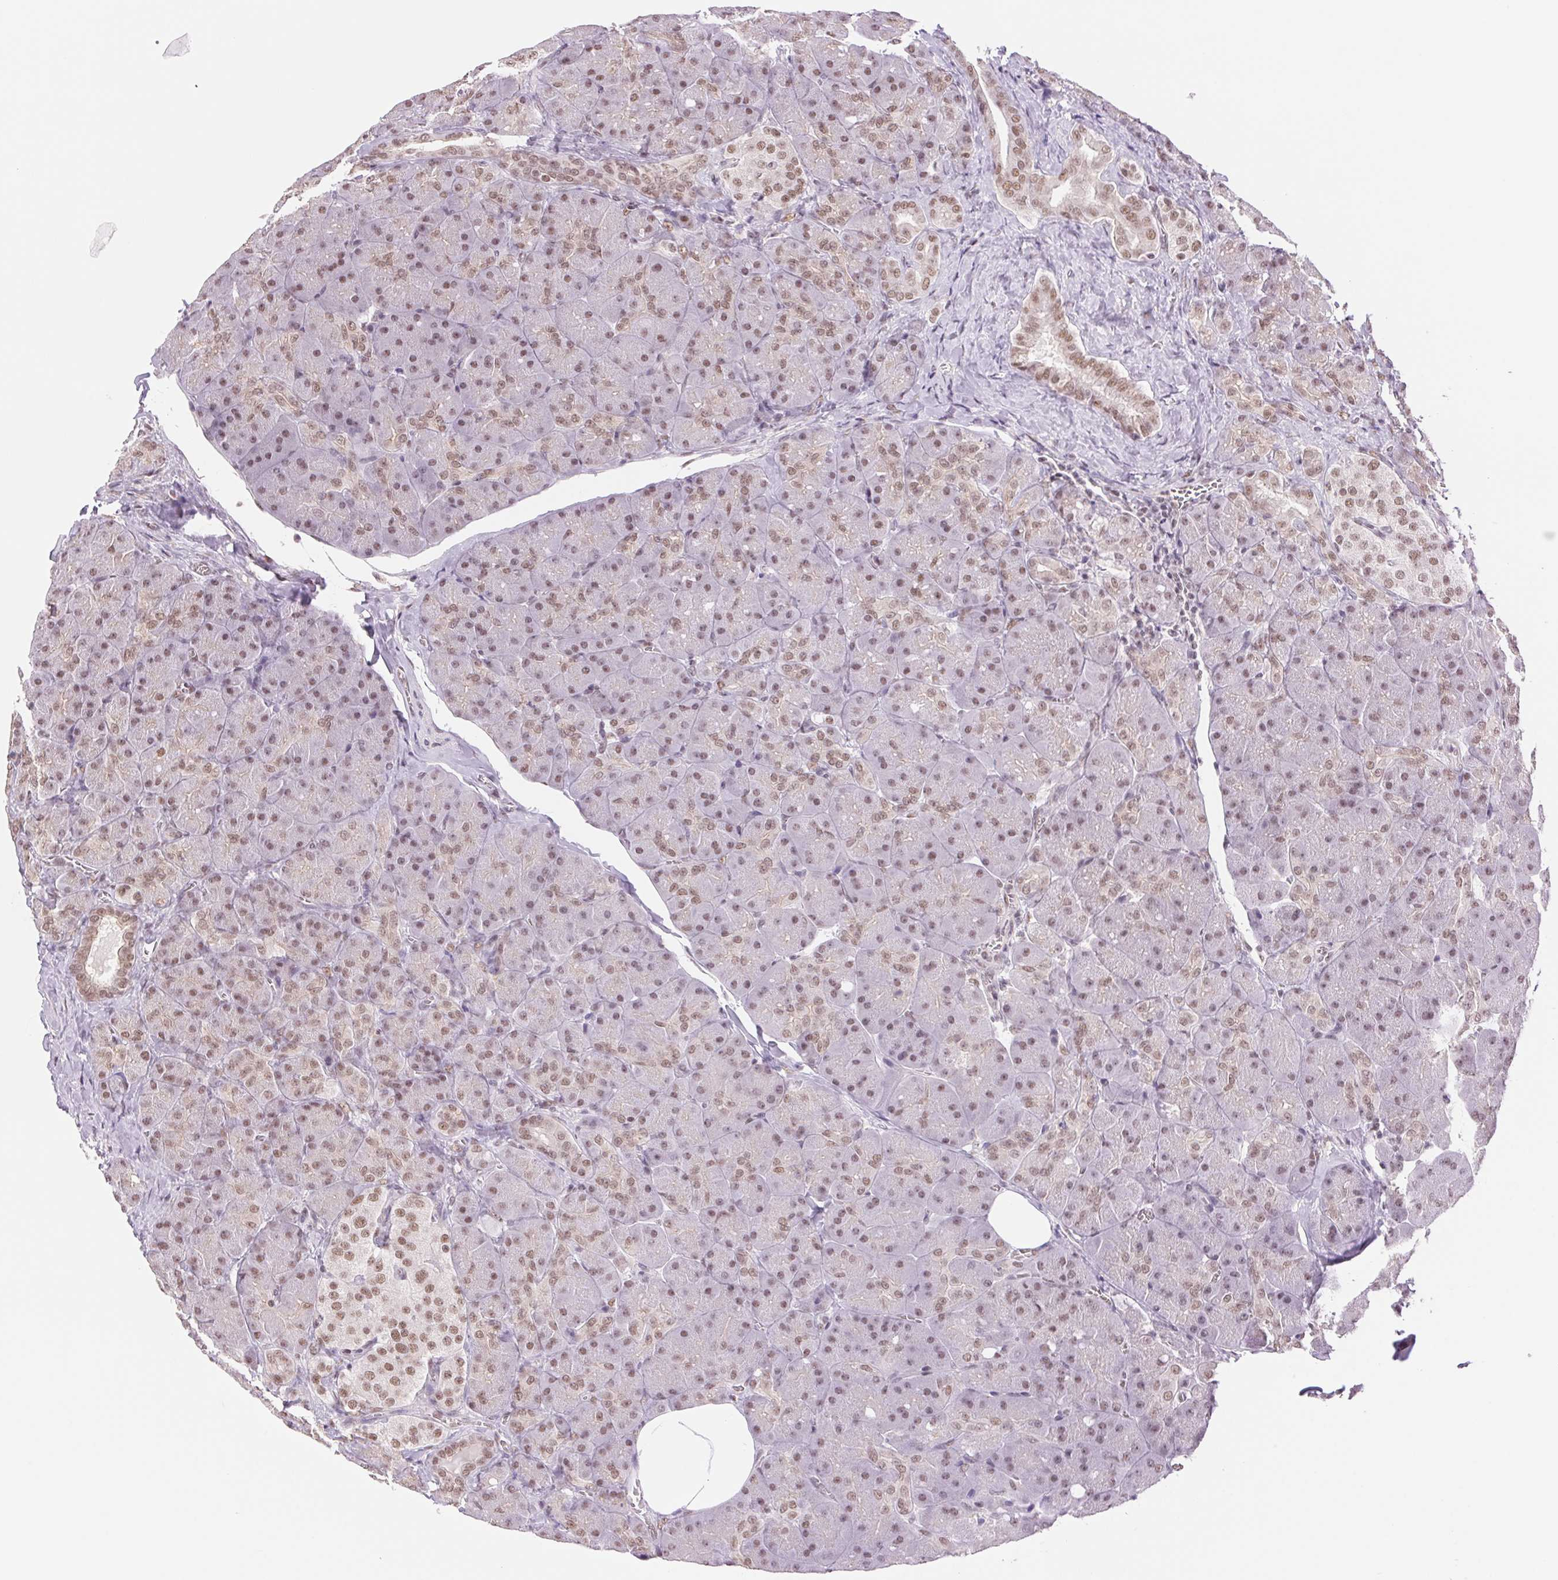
{"staining": {"intensity": "weak", "quantity": "25%-75%", "location": "nuclear"}, "tissue": "pancreas", "cell_type": "Exocrine glandular cells", "image_type": "normal", "snomed": [{"axis": "morphology", "description": "Normal tissue, NOS"}, {"axis": "topography", "description": "Pancreas"}], "caption": "Human pancreas stained for a protein (brown) shows weak nuclear positive positivity in approximately 25%-75% of exocrine glandular cells.", "gene": "RPRD1B", "patient": {"sex": "male", "age": 55}}